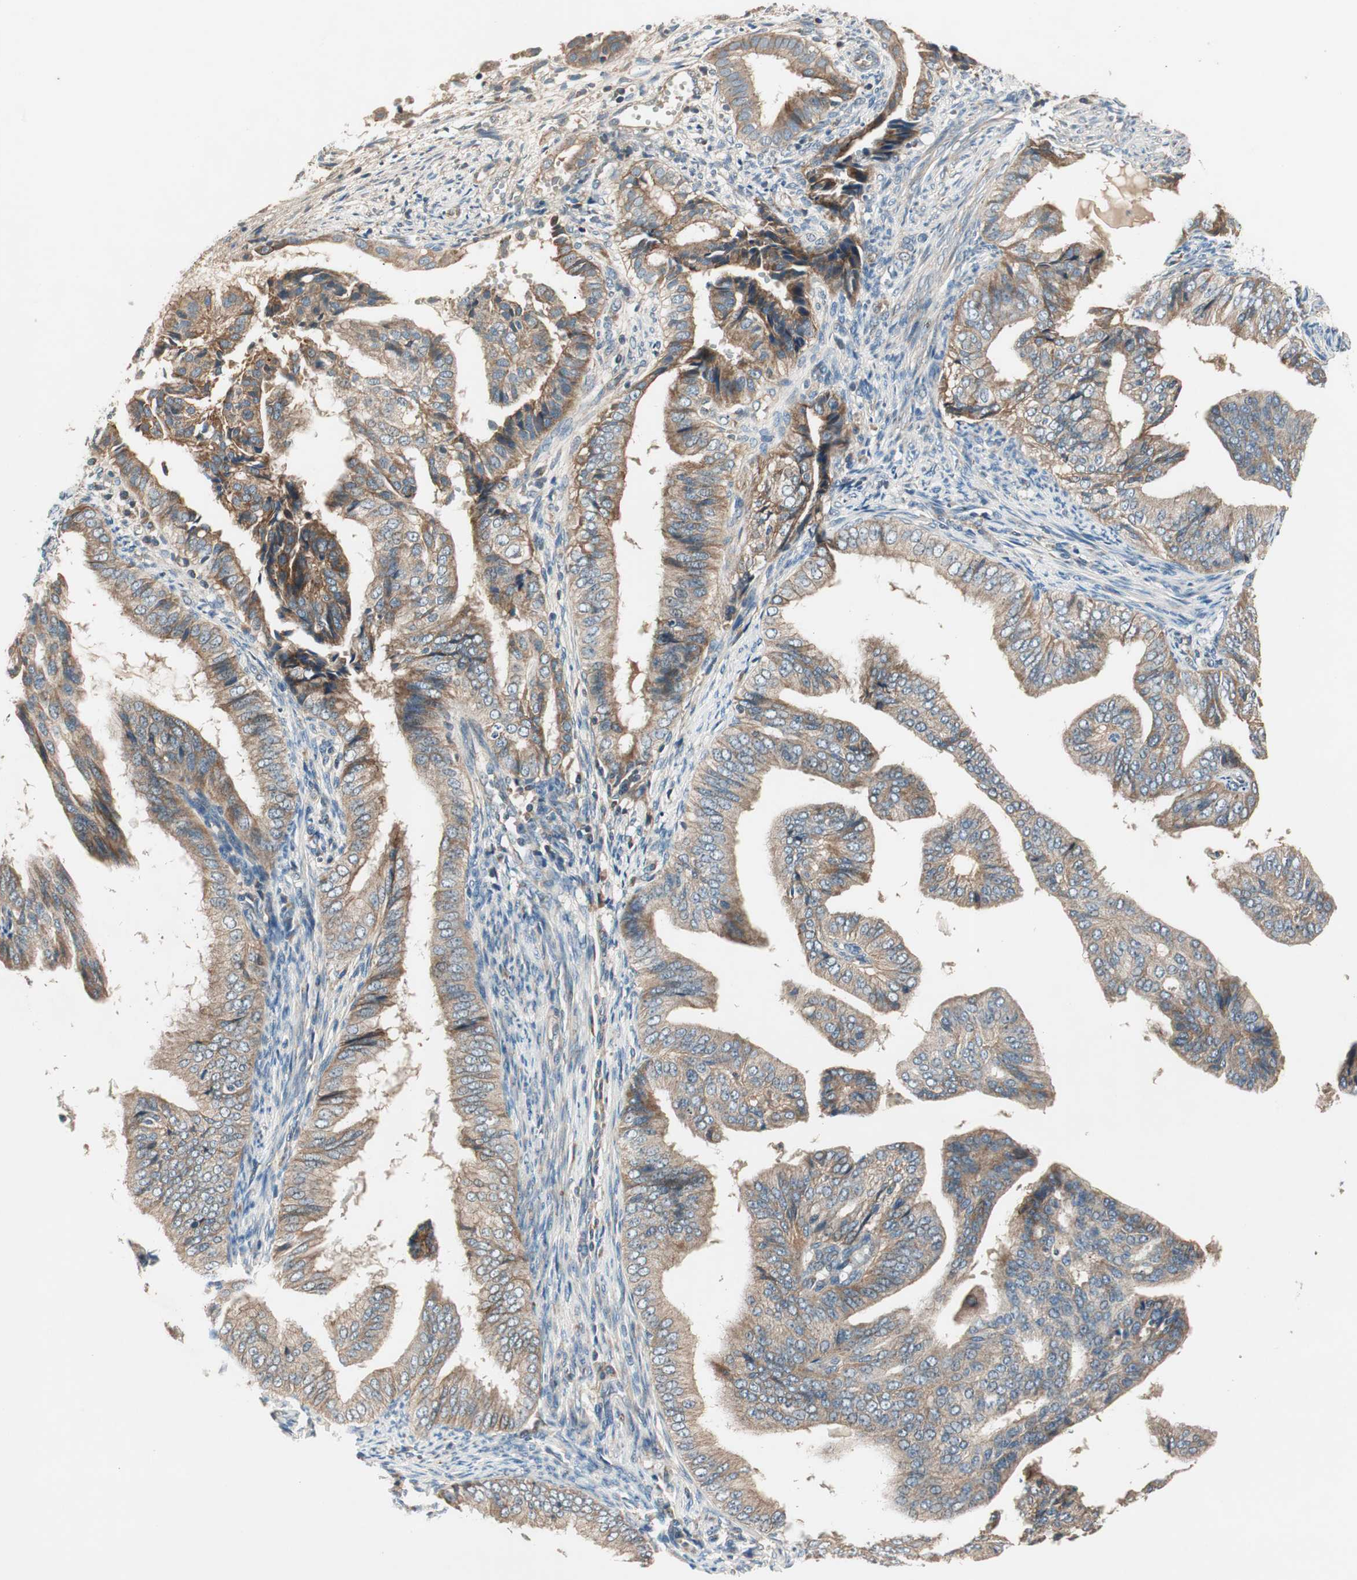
{"staining": {"intensity": "moderate", "quantity": ">75%", "location": "cytoplasmic/membranous"}, "tissue": "endometrial cancer", "cell_type": "Tumor cells", "image_type": "cancer", "snomed": [{"axis": "morphology", "description": "Adenocarcinoma, NOS"}, {"axis": "topography", "description": "Endometrium"}], "caption": "A high-resolution image shows immunohistochemistry (IHC) staining of endometrial adenocarcinoma, which reveals moderate cytoplasmic/membranous positivity in about >75% of tumor cells.", "gene": "HPN", "patient": {"sex": "female", "age": 58}}